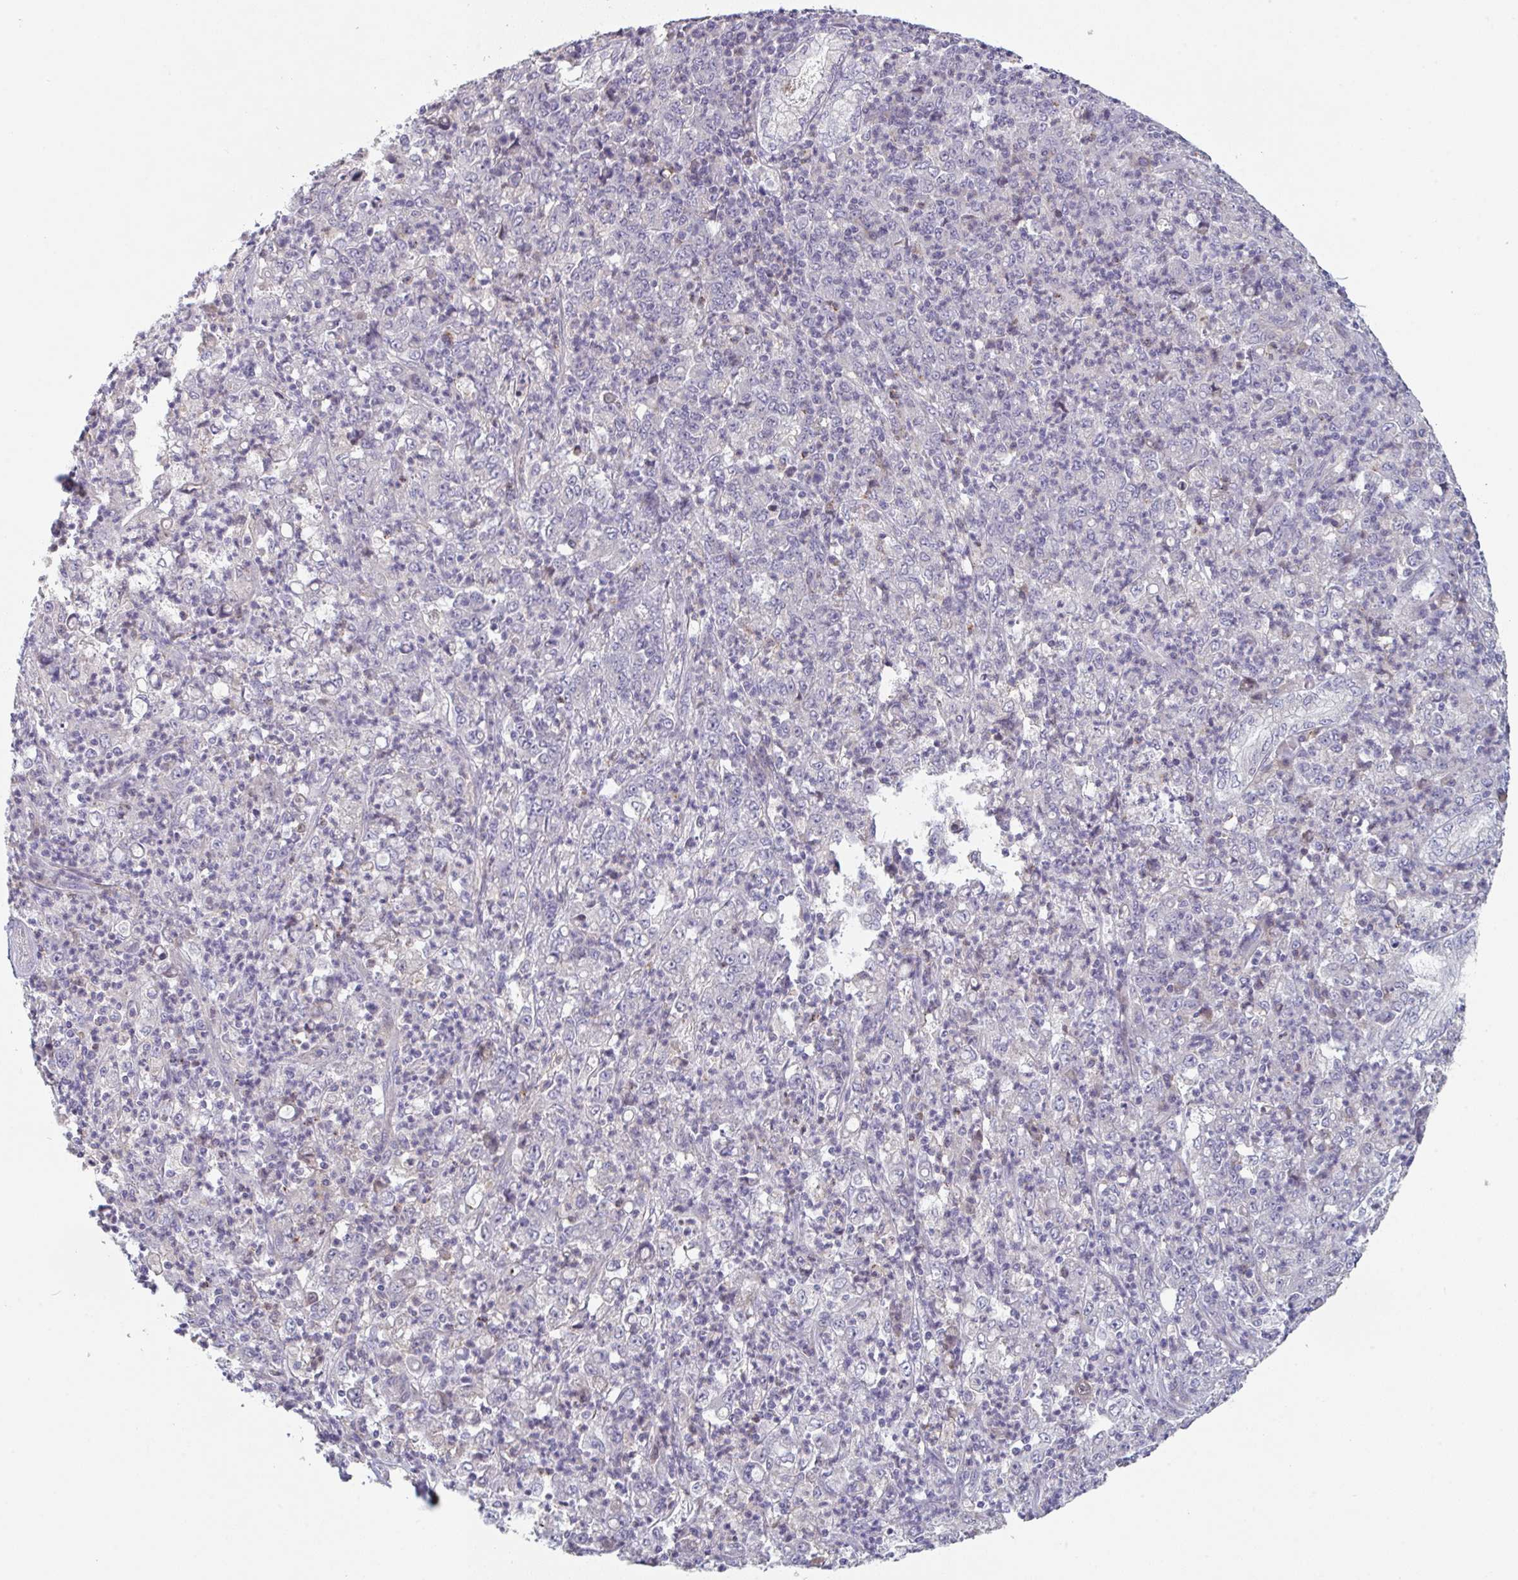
{"staining": {"intensity": "negative", "quantity": "none", "location": "none"}, "tissue": "stomach cancer", "cell_type": "Tumor cells", "image_type": "cancer", "snomed": [{"axis": "morphology", "description": "Adenocarcinoma, NOS"}, {"axis": "topography", "description": "Stomach, lower"}], "caption": "The micrograph exhibits no staining of tumor cells in stomach cancer (adenocarcinoma).", "gene": "HGFAC", "patient": {"sex": "female", "age": 71}}